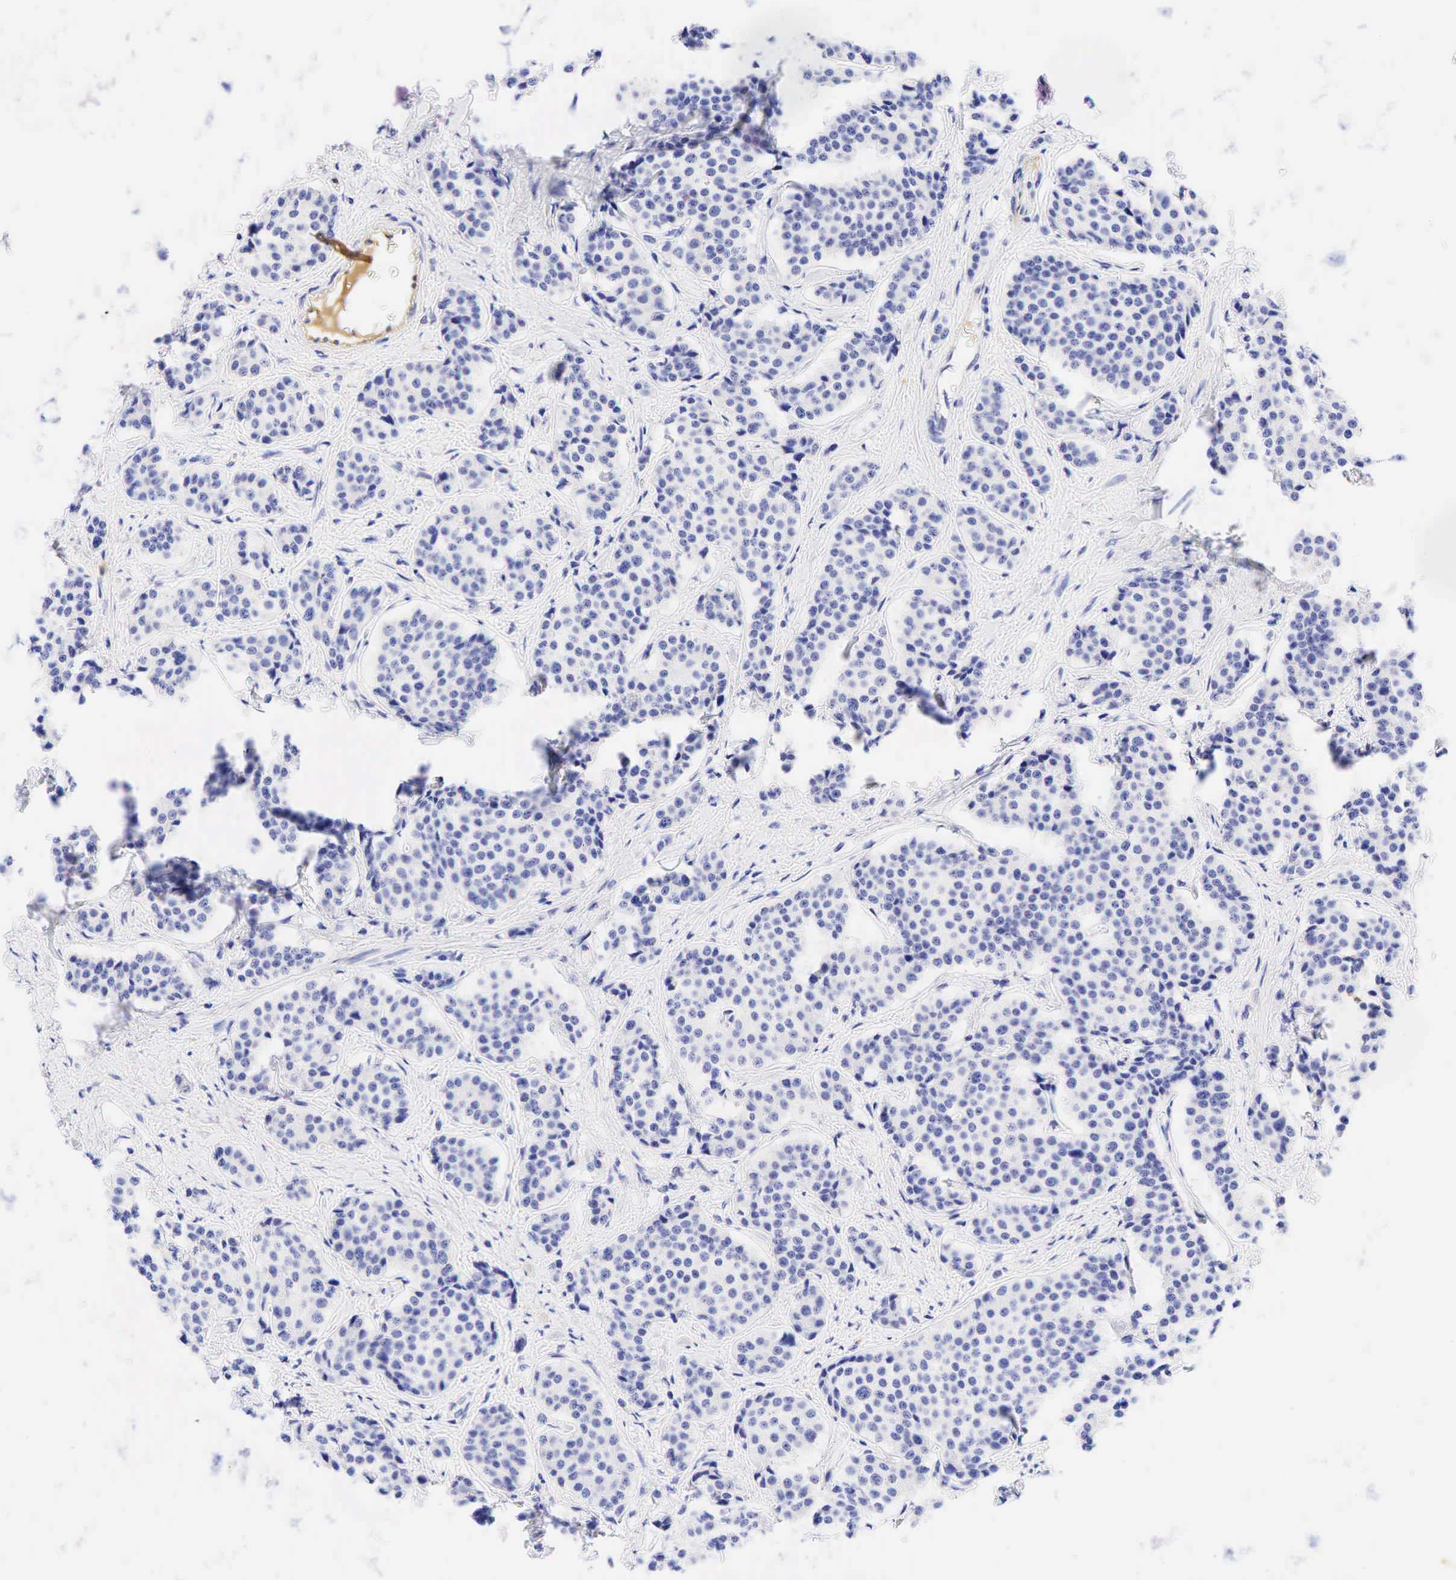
{"staining": {"intensity": "negative", "quantity": "none", "location": "none"}, "tissue": "carcinoid", "cell_type": "Tumor cells", "image_type": "cancer", "snomed": [{"axis": "morphology", "description": "Carcinoid, malignant, NOS"}, {"axis": "topography", "description": "Small intestine"}], "caption": "Carcinoid was stained to show a protein in brown. There is no significant staining in tumor cells.", "gene": "TNFRSF8", "patient": {"sex": "male", "age": 60}}